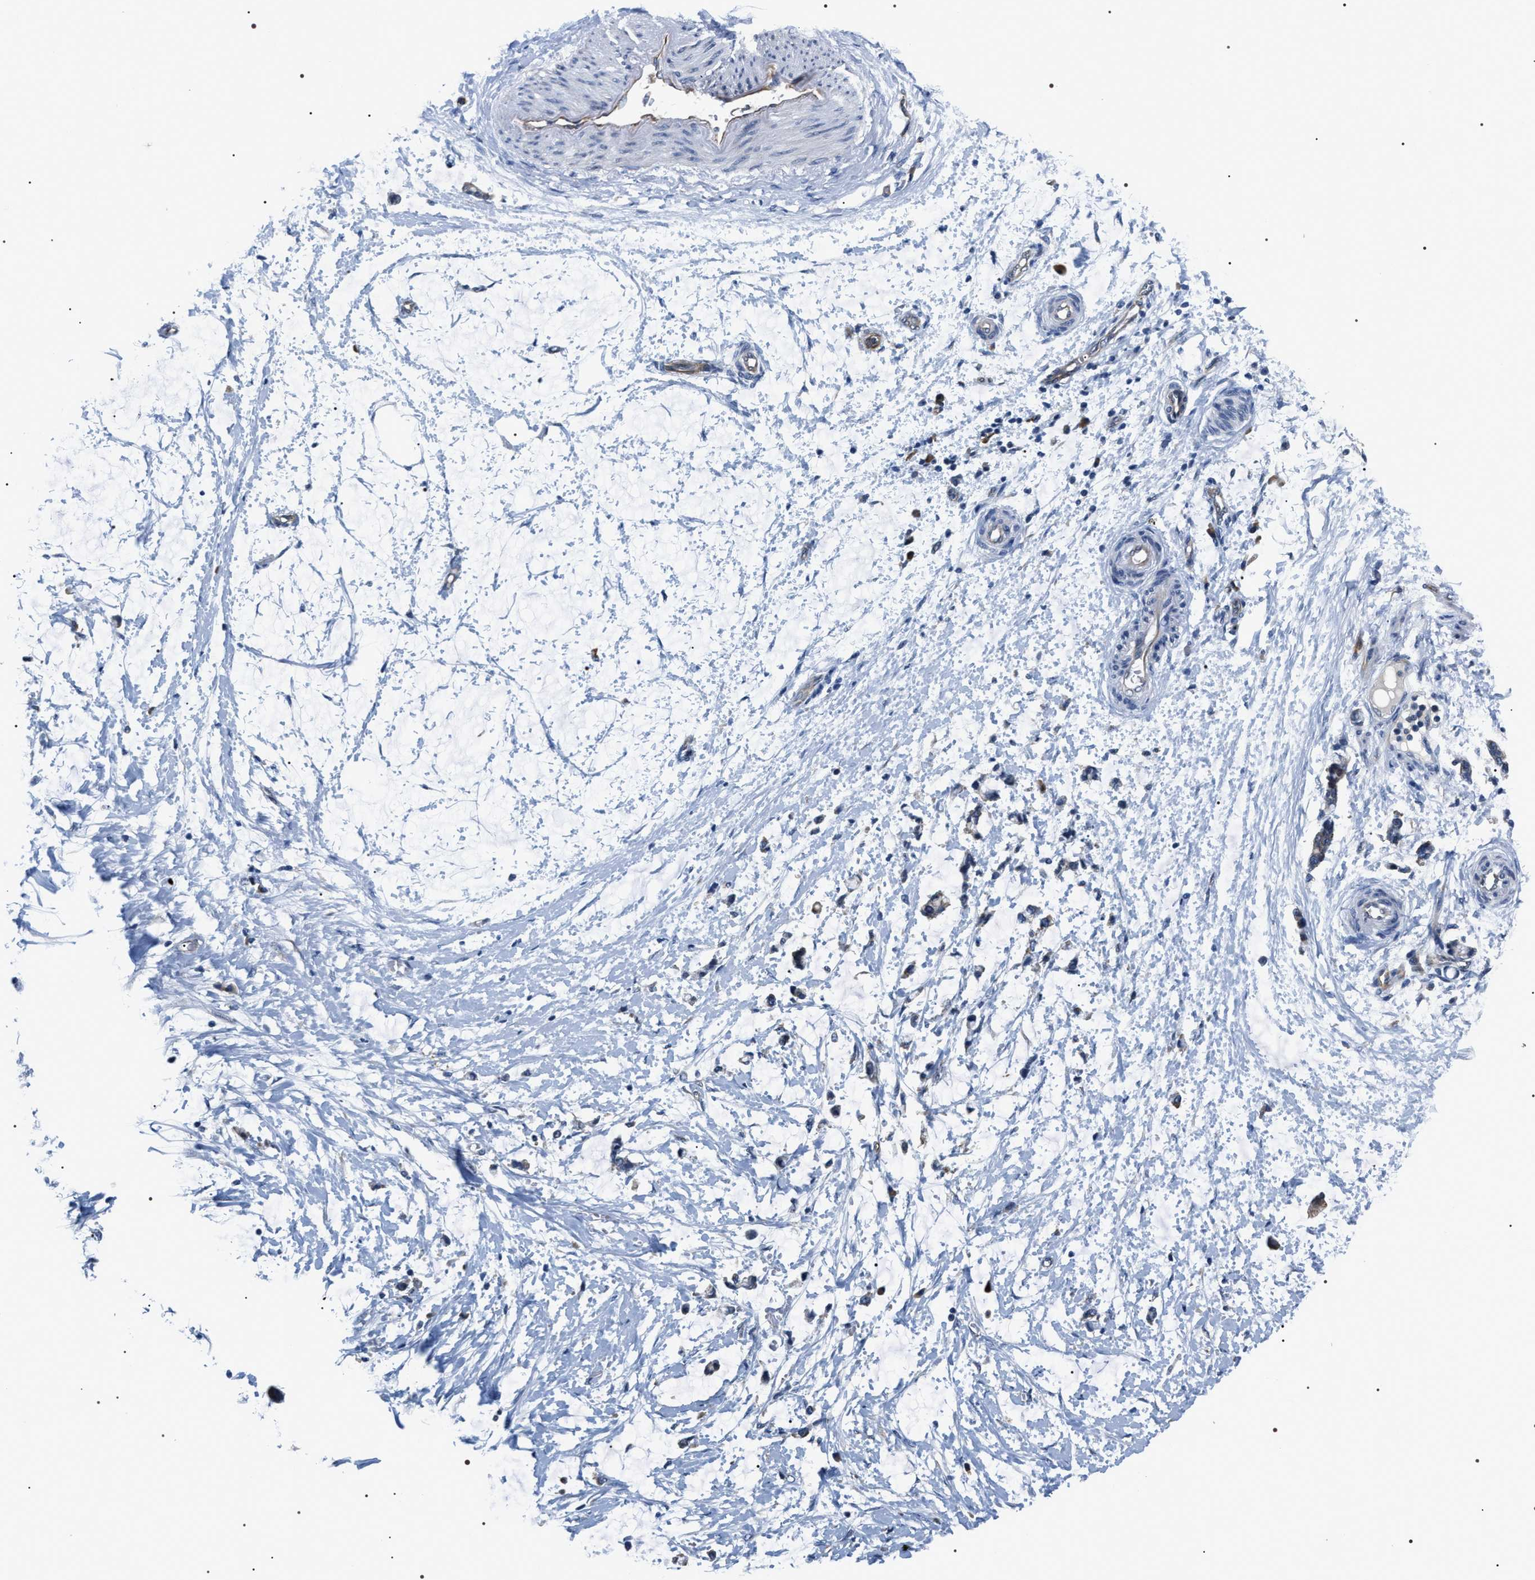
{"staining": {"intensity": "negative", "quantity": "none", "location": "none"}, "tissue": "adipose tissue", "cell_type": "Adipocytes", "image_type": "normal", "snomed": [{"axis": "morphology", "description": "Normal tissue, NOS"}, {"axis": "morphology", "description": "Adenocarcinoma, NOS"}, {"axis": "topography", "description": "Colon"}, {"axis": "topography", "description": "Peripheral nerve tissue"}], "caption": "Immunohistochemical staining of unremarkable human adipose tissue shows no significant expression in adipocytes.", "gene": "PKD1L1", "patient": {"sex": "male", "age": 14}}